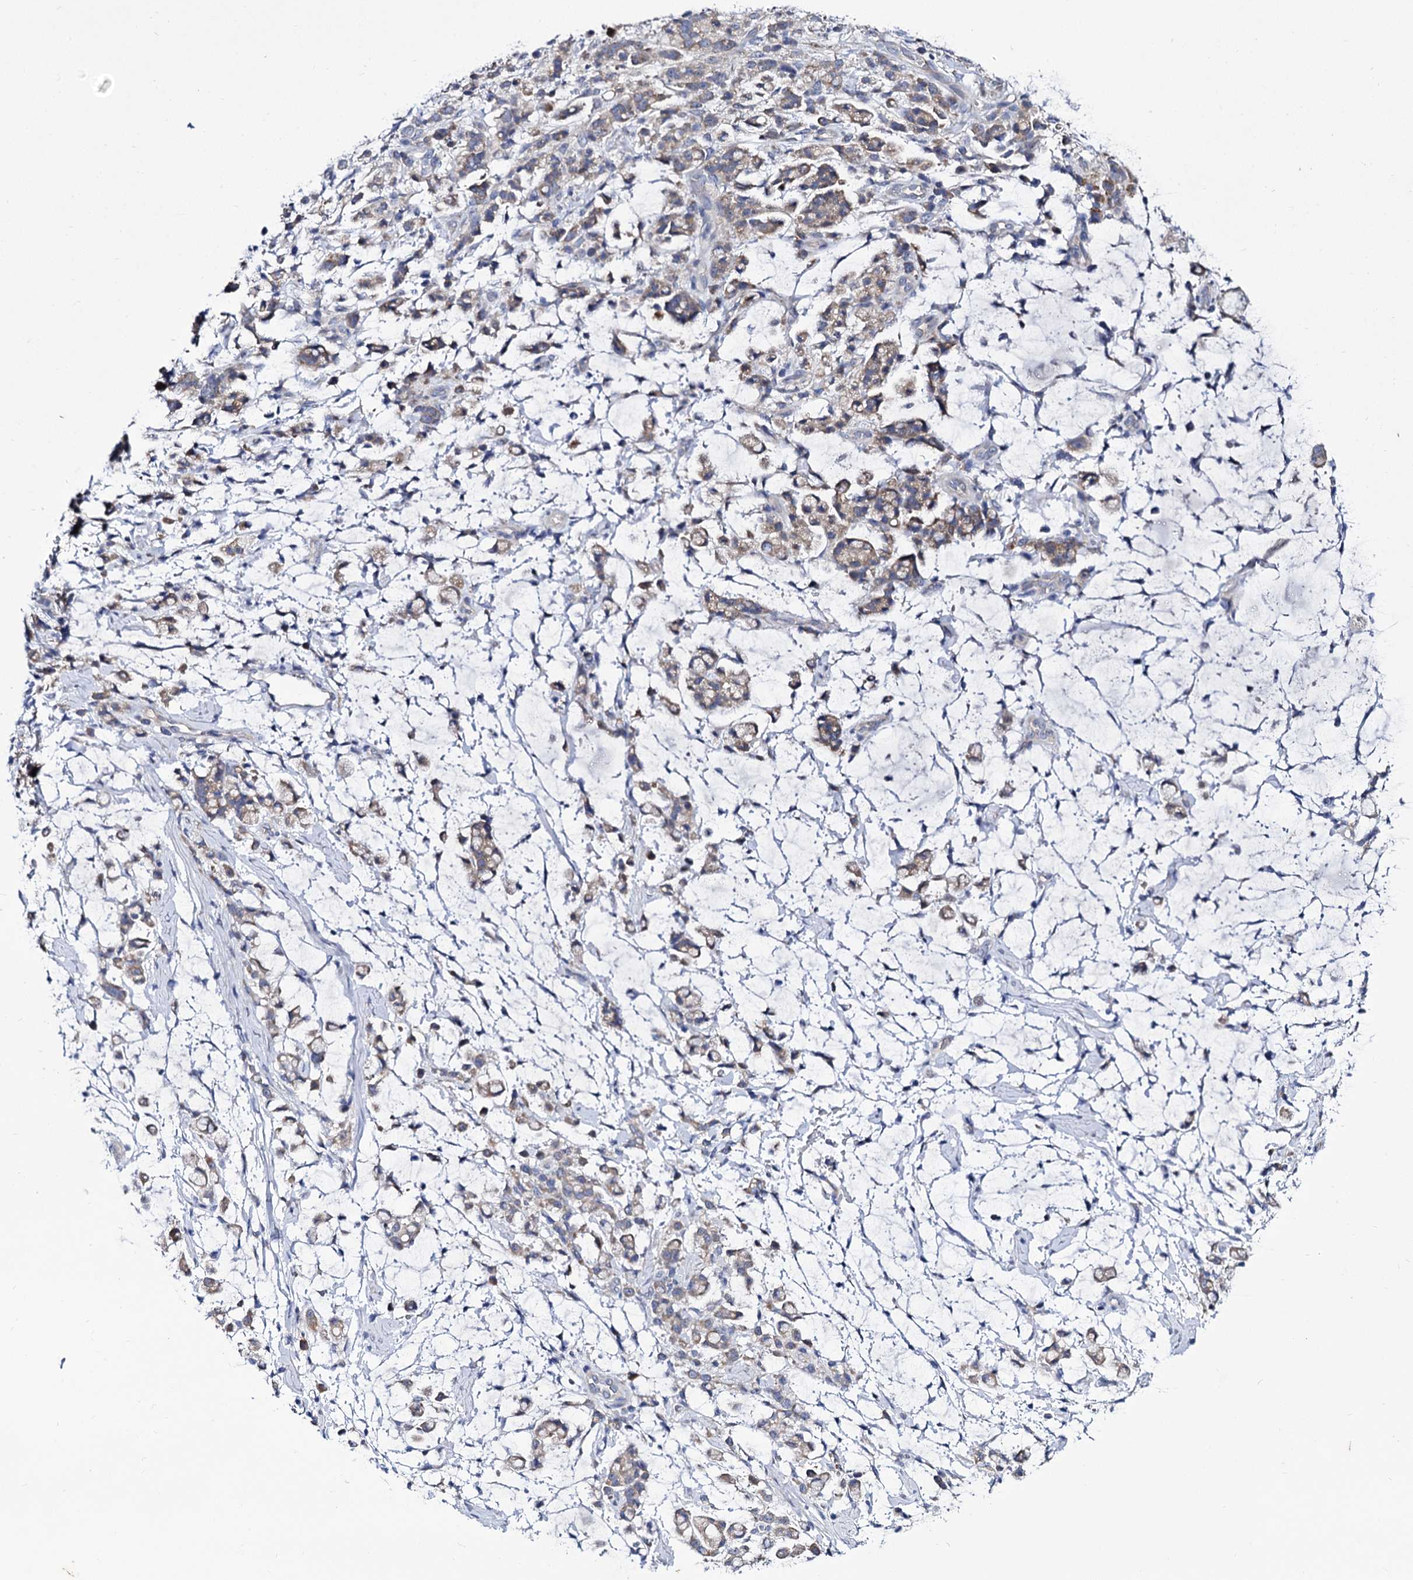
{"staining": {"intensity": "weak", "quantity": "25%-75%", "location": "cytoplasmic/membranous"}, "tissue": "stomach cancer", "cell_type": "Tumor cells", "image_type": "cancer", "snomed": [{"axis": "morphology", "description": "Adenocarcinoma, NOS"}, {"axis": "topography", "description": "Stomach"}], "caption": "Adenocarcinoma (stomach) tissue displays weak cytoplasmic/membranous expression in about 25%-75% of tumor cells, visualized by immunohistochemistry.", "gene": "PANX2", "patient": {"sex": "female", "age": 60}}